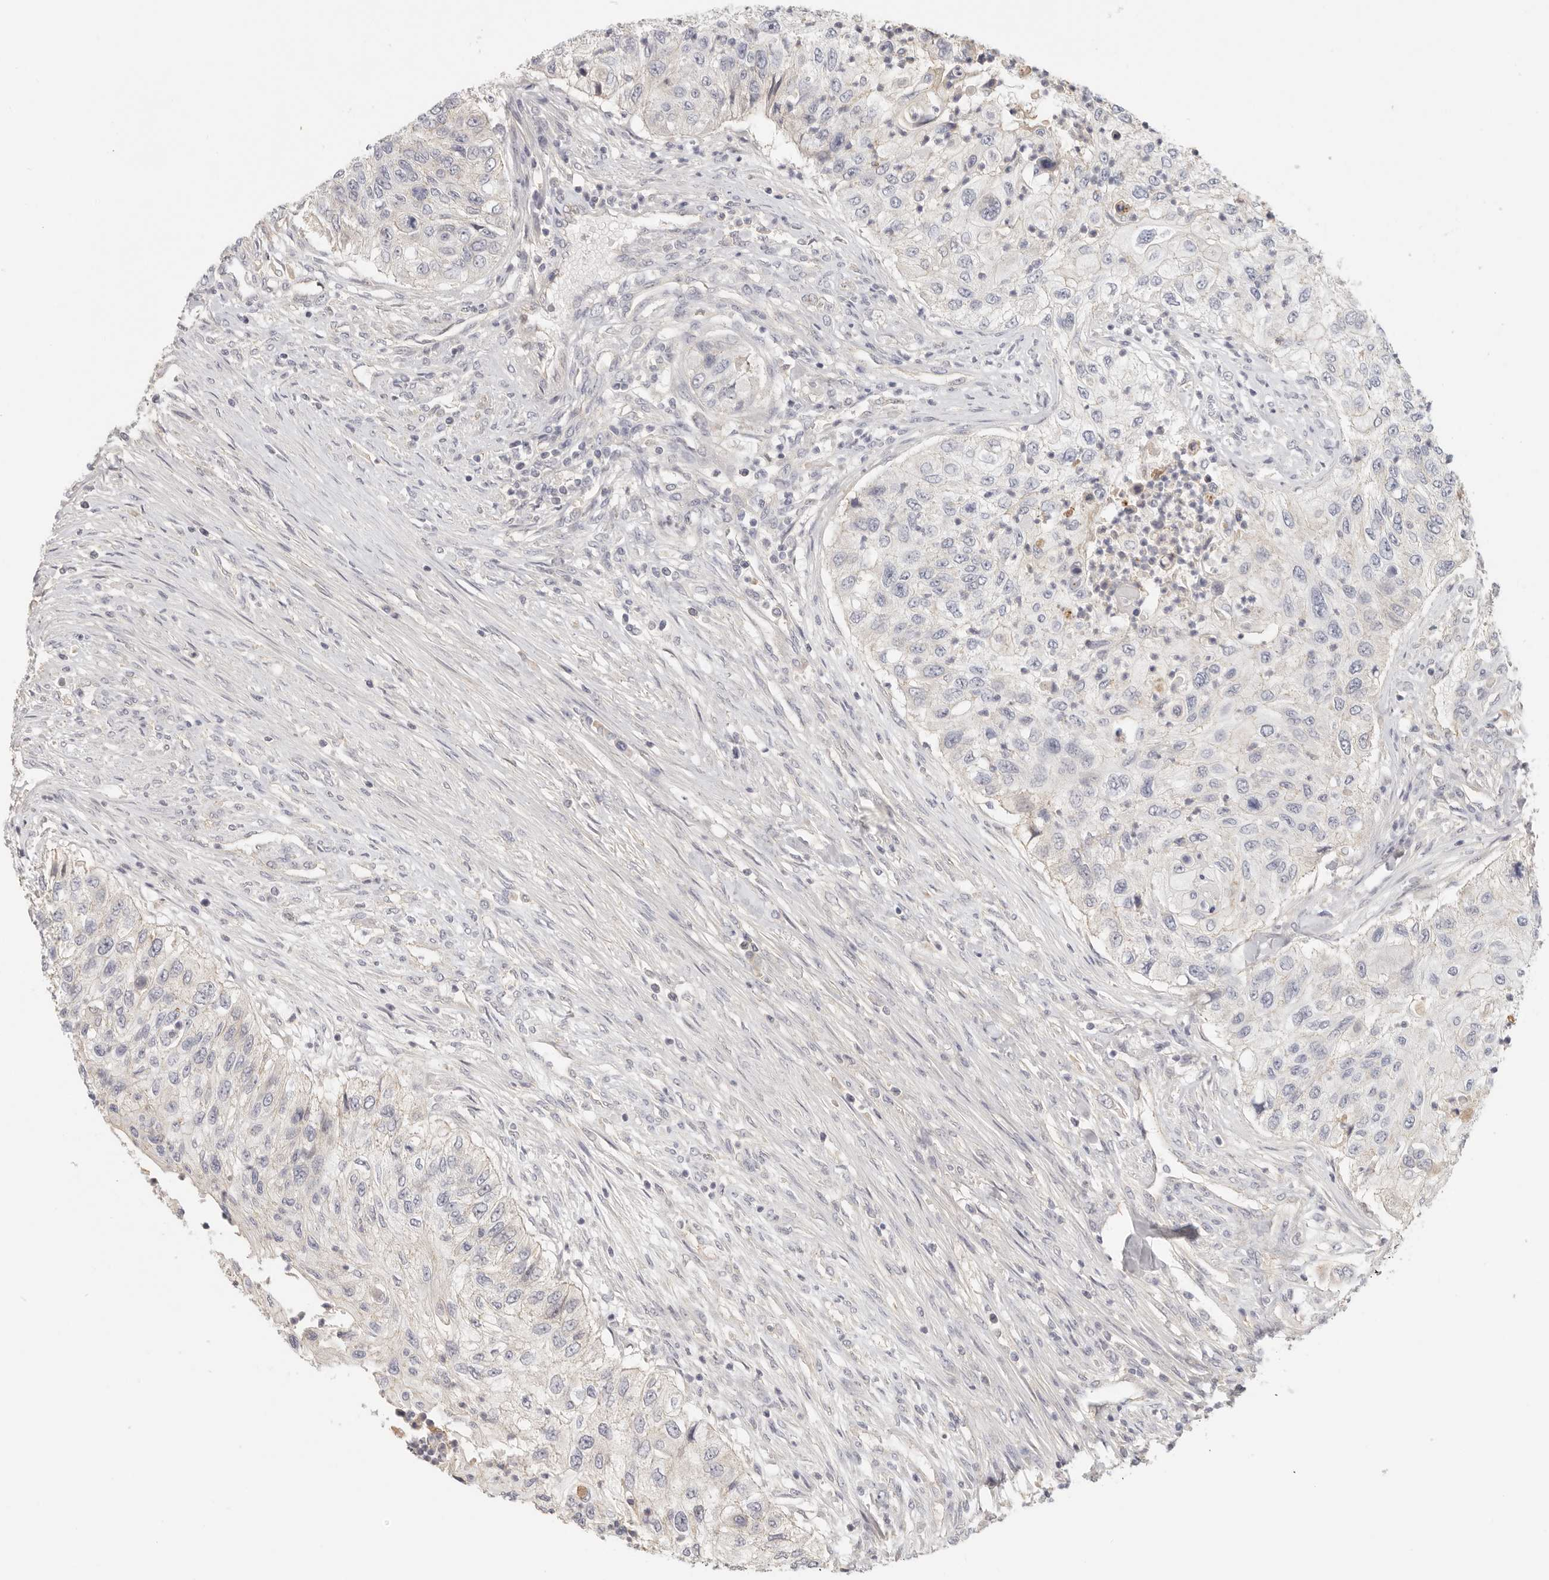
{"staining": {"intensity": "negative", "quantity": "none", "location": "none"}, "tissue": "urothelial cancer", "cell_type": "Tumor cells", "image_type": "cancer", "snomed": [{"axis": "morphology", "description": "Urothelial carcinoma, High grade"}, {"axis": "topography", "description": "Urinary bladder"}], "caption": "This is a histopathology image of immunohistochemistry staining of urothelial cancer, which shows no expression in tumor cells.", "gene": "ANXA9", "patient": {"sex": "female", "age": 60}}